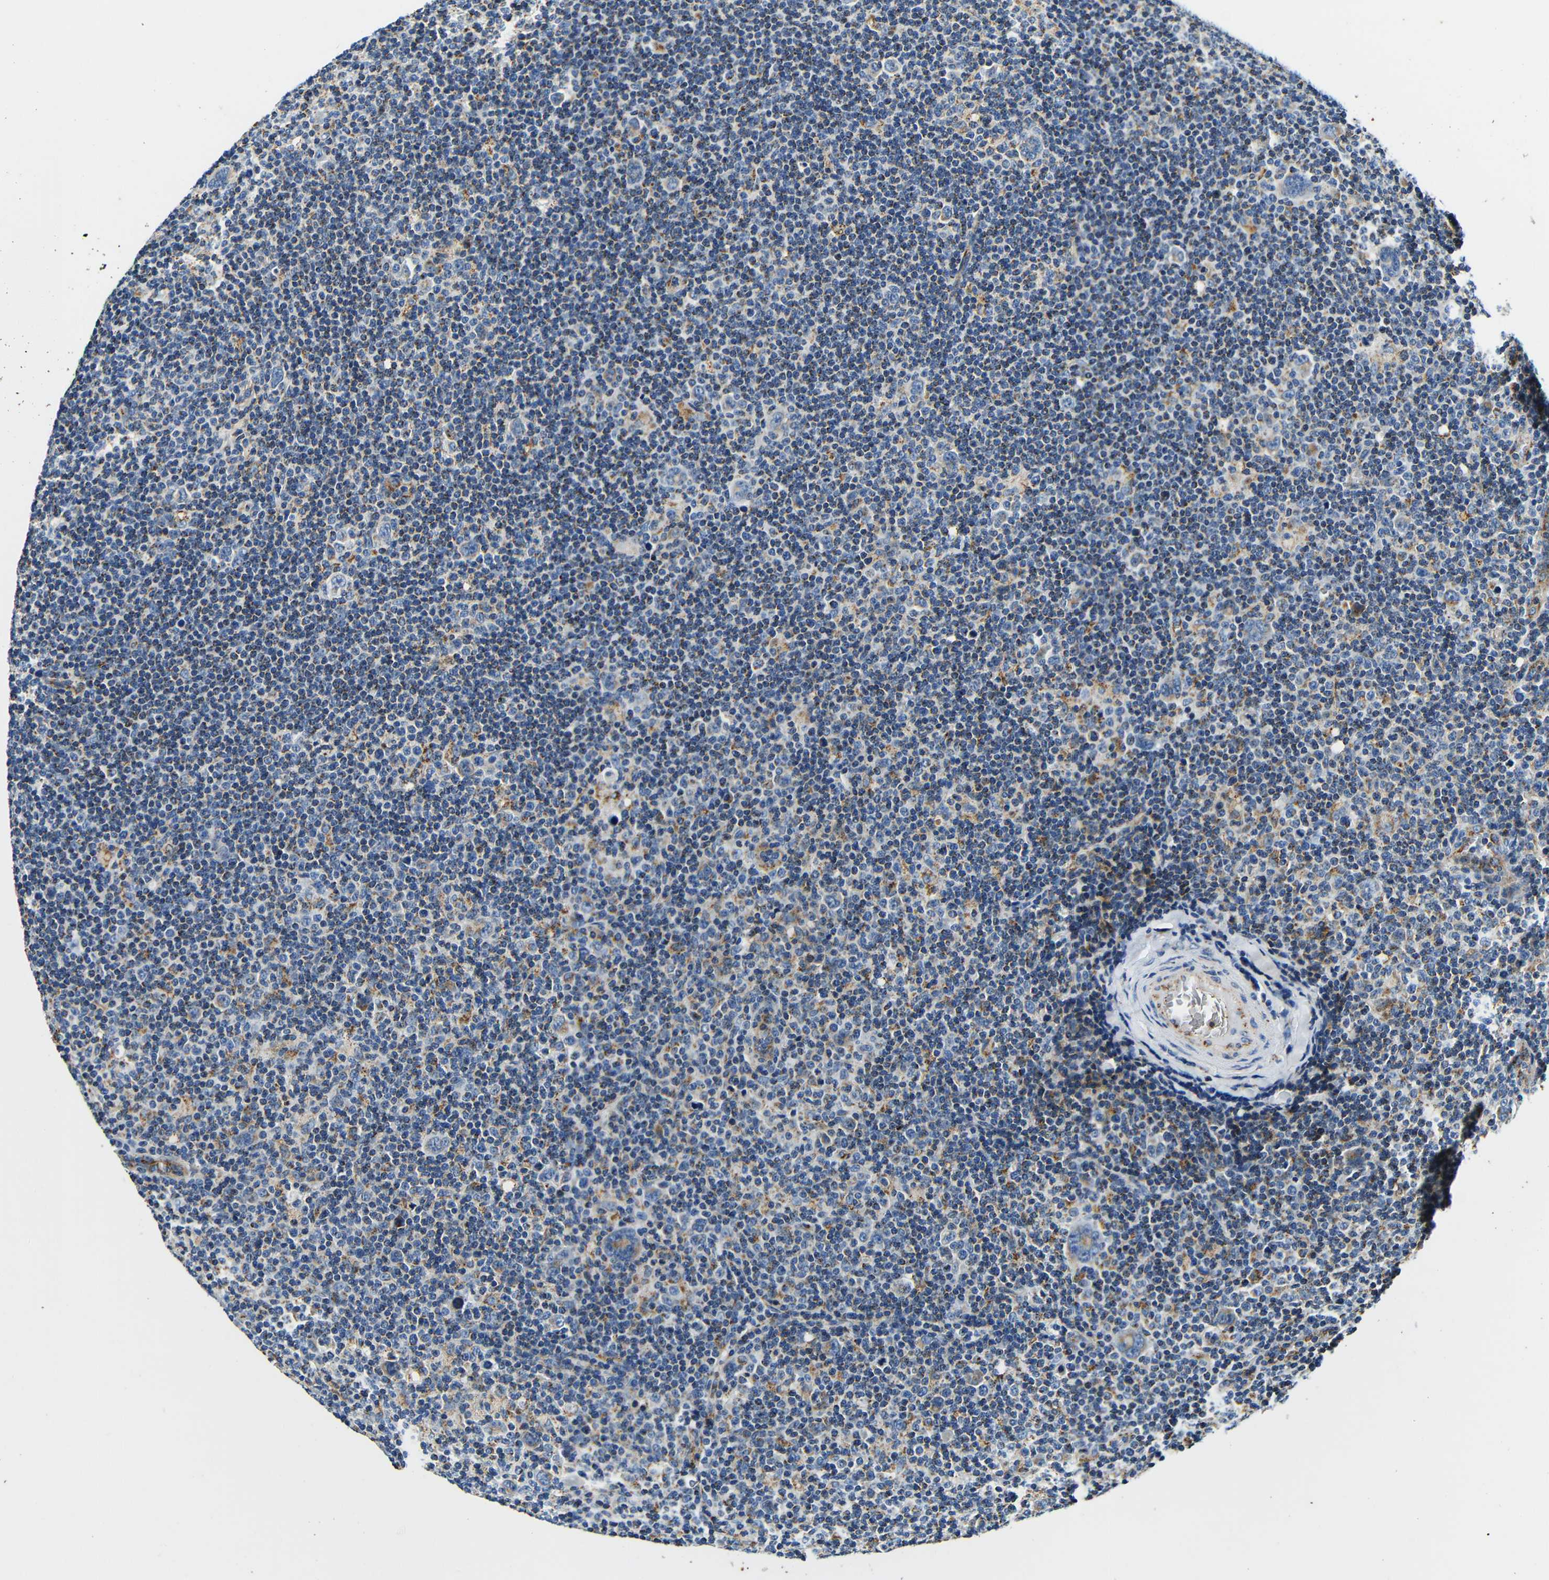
{"staining": {"intensity": "negative", "quantity": "none", "location": "none"}, "tissue": "lymphoma", "cell_type": "Tumor cells", "image_type": "cancer", "snomed": [{"axis": "morphology", "description": "Hodgkin's disease, NOS"}, {"axis": "topography", "description": "Lymph node"}], "caption": "A photomicrograph of human lymphoma is negative for staining in tumor cells.", "gene": "GALNT18", "patient": {"sex": "female", "age": 57}}